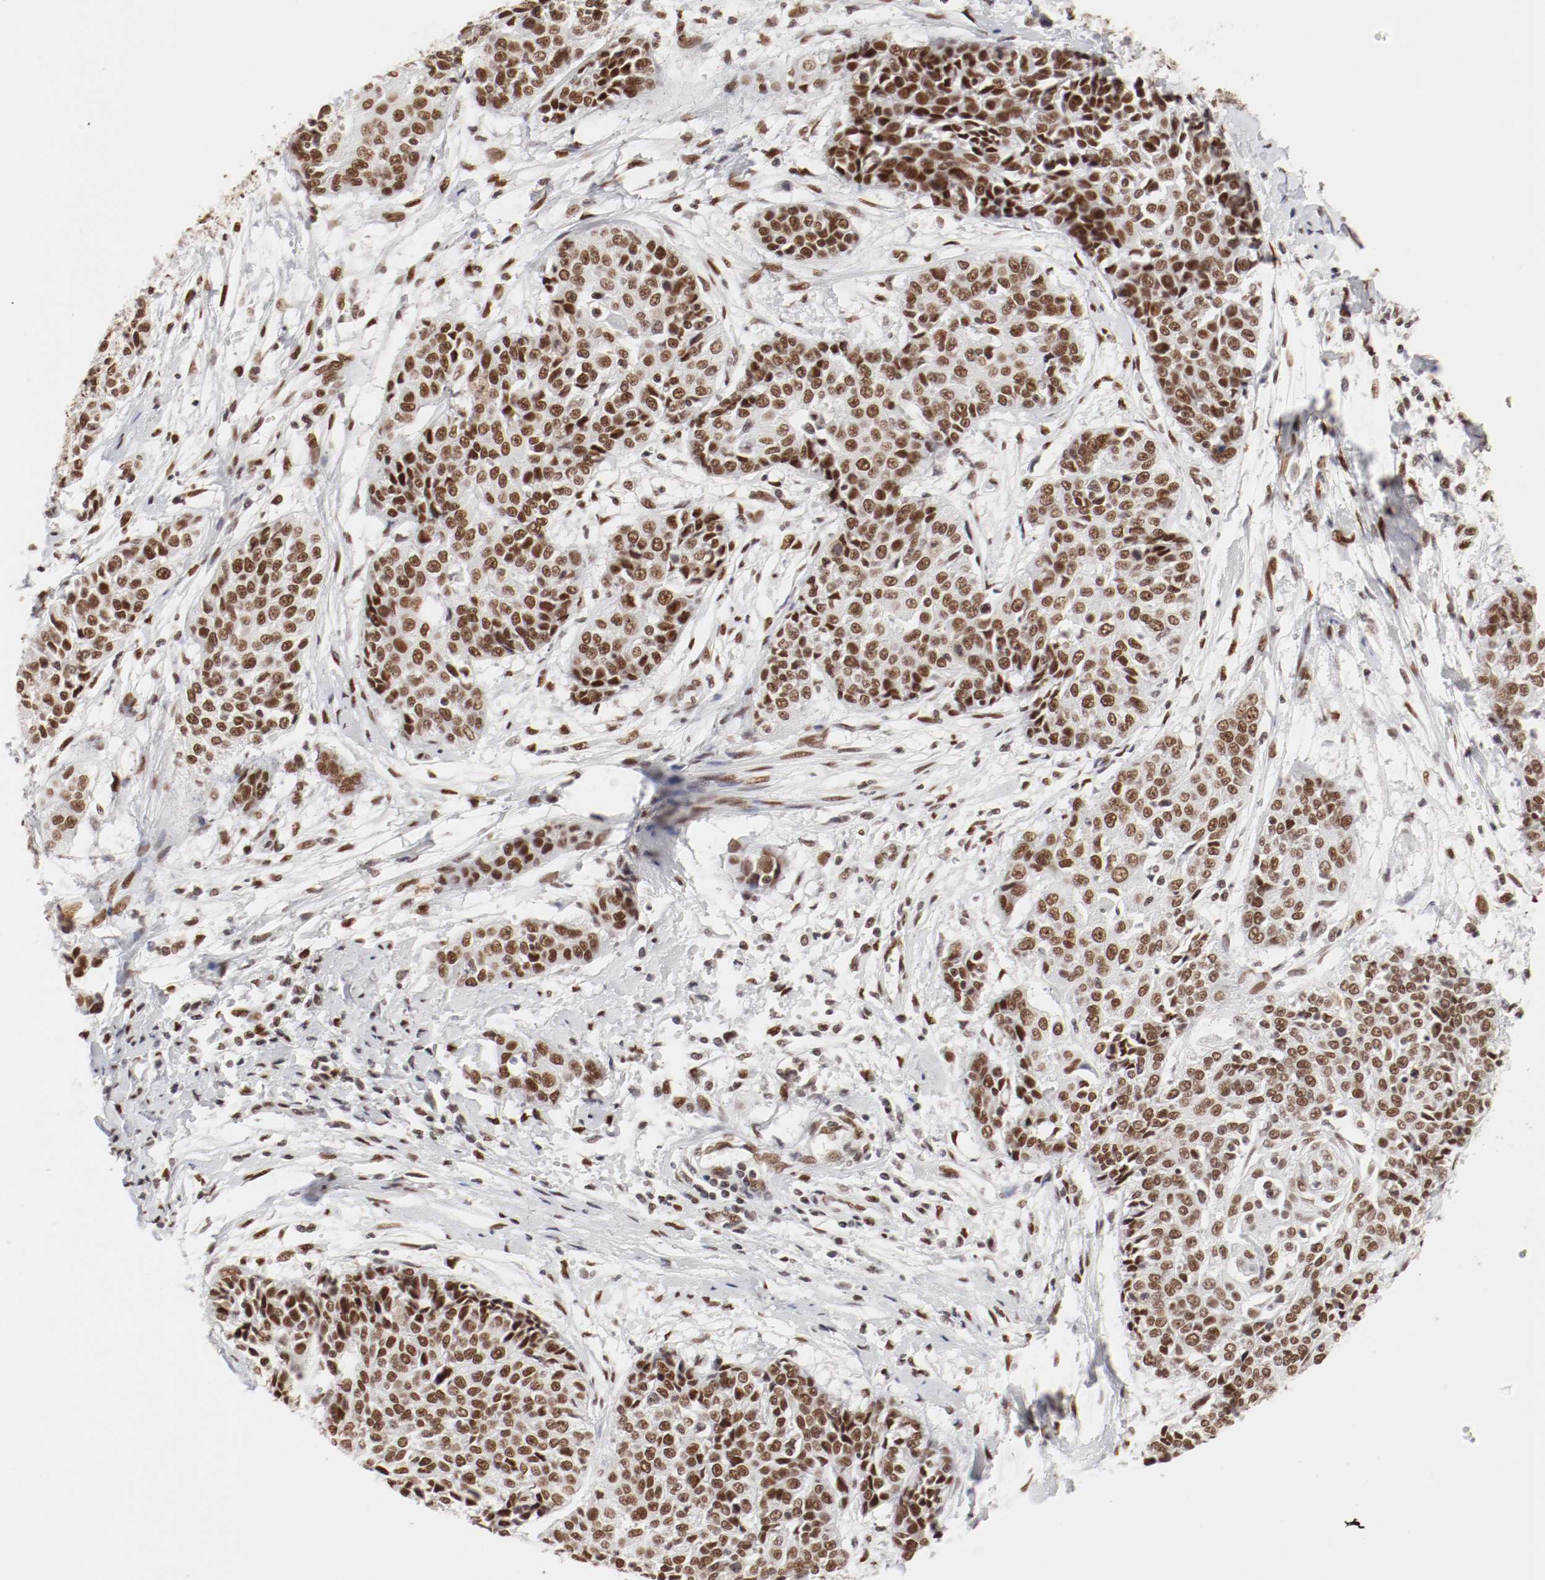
{"staining": {"intensity": "moderate", "quantity": ">75%", "location": "nuclear"}, "tissue": "cervical cancer", "cell_type": "Tumor cells", "image_type": "cancer", "snomed": [{"axis": "morphology", "description": "Squamous cell carcinoma, NOS"}, {"axis": "topography", "description": "Cervix"}], "caption": "IHC image of neoplastic tissue: cervical cancer stained using immunohistochemistry exhibits medium levels of moderate protein expression localized specifically in the nuclear of tumor cells, appearing as a nuclear brown color.", "gene": "TP53BP1", "patient": {"sex": "female", "age": 64}}